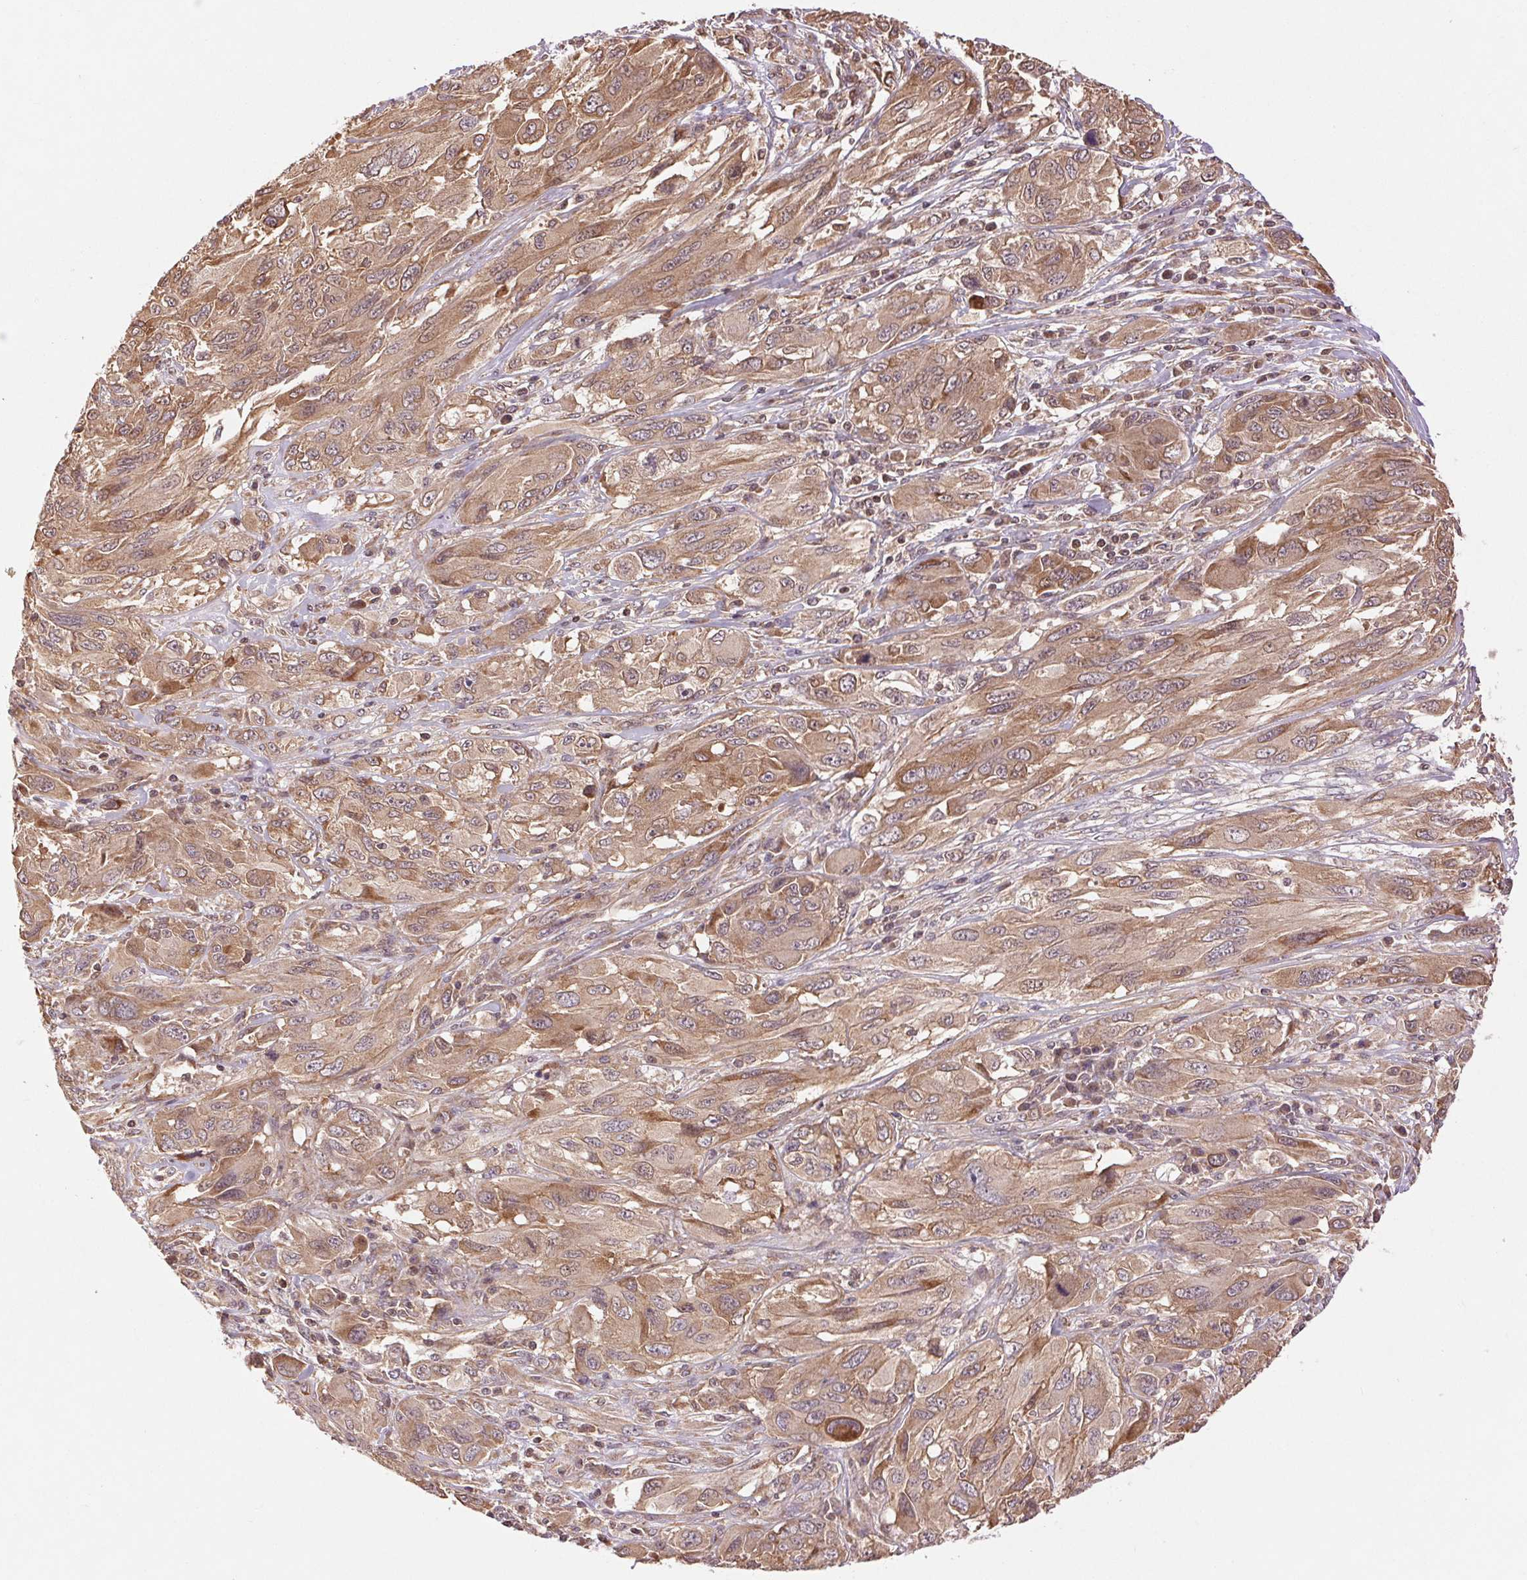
{"staining": {"intensity": "moderate", "quantity": ">75%", "location": "cytoplasmic/membranous"}, "tissue": "melanoma", "cell_type": "Tumor cells", "image_type": "cancer", "snomed": [{"axis": "morphology", "description": "Malignant melanoma, NOS"}, {"axis": "topography", "description": "Skin"}], "caption": "A brown stain highlights moderate cytoplasmic/membranous staining of a protein in human malignant melanoma tumor cells. Ihc stains the protein in brown and the nuclei are stained blue.", "gene": "BTF3L4", "patient": {"sex": "female", "age": 91}}